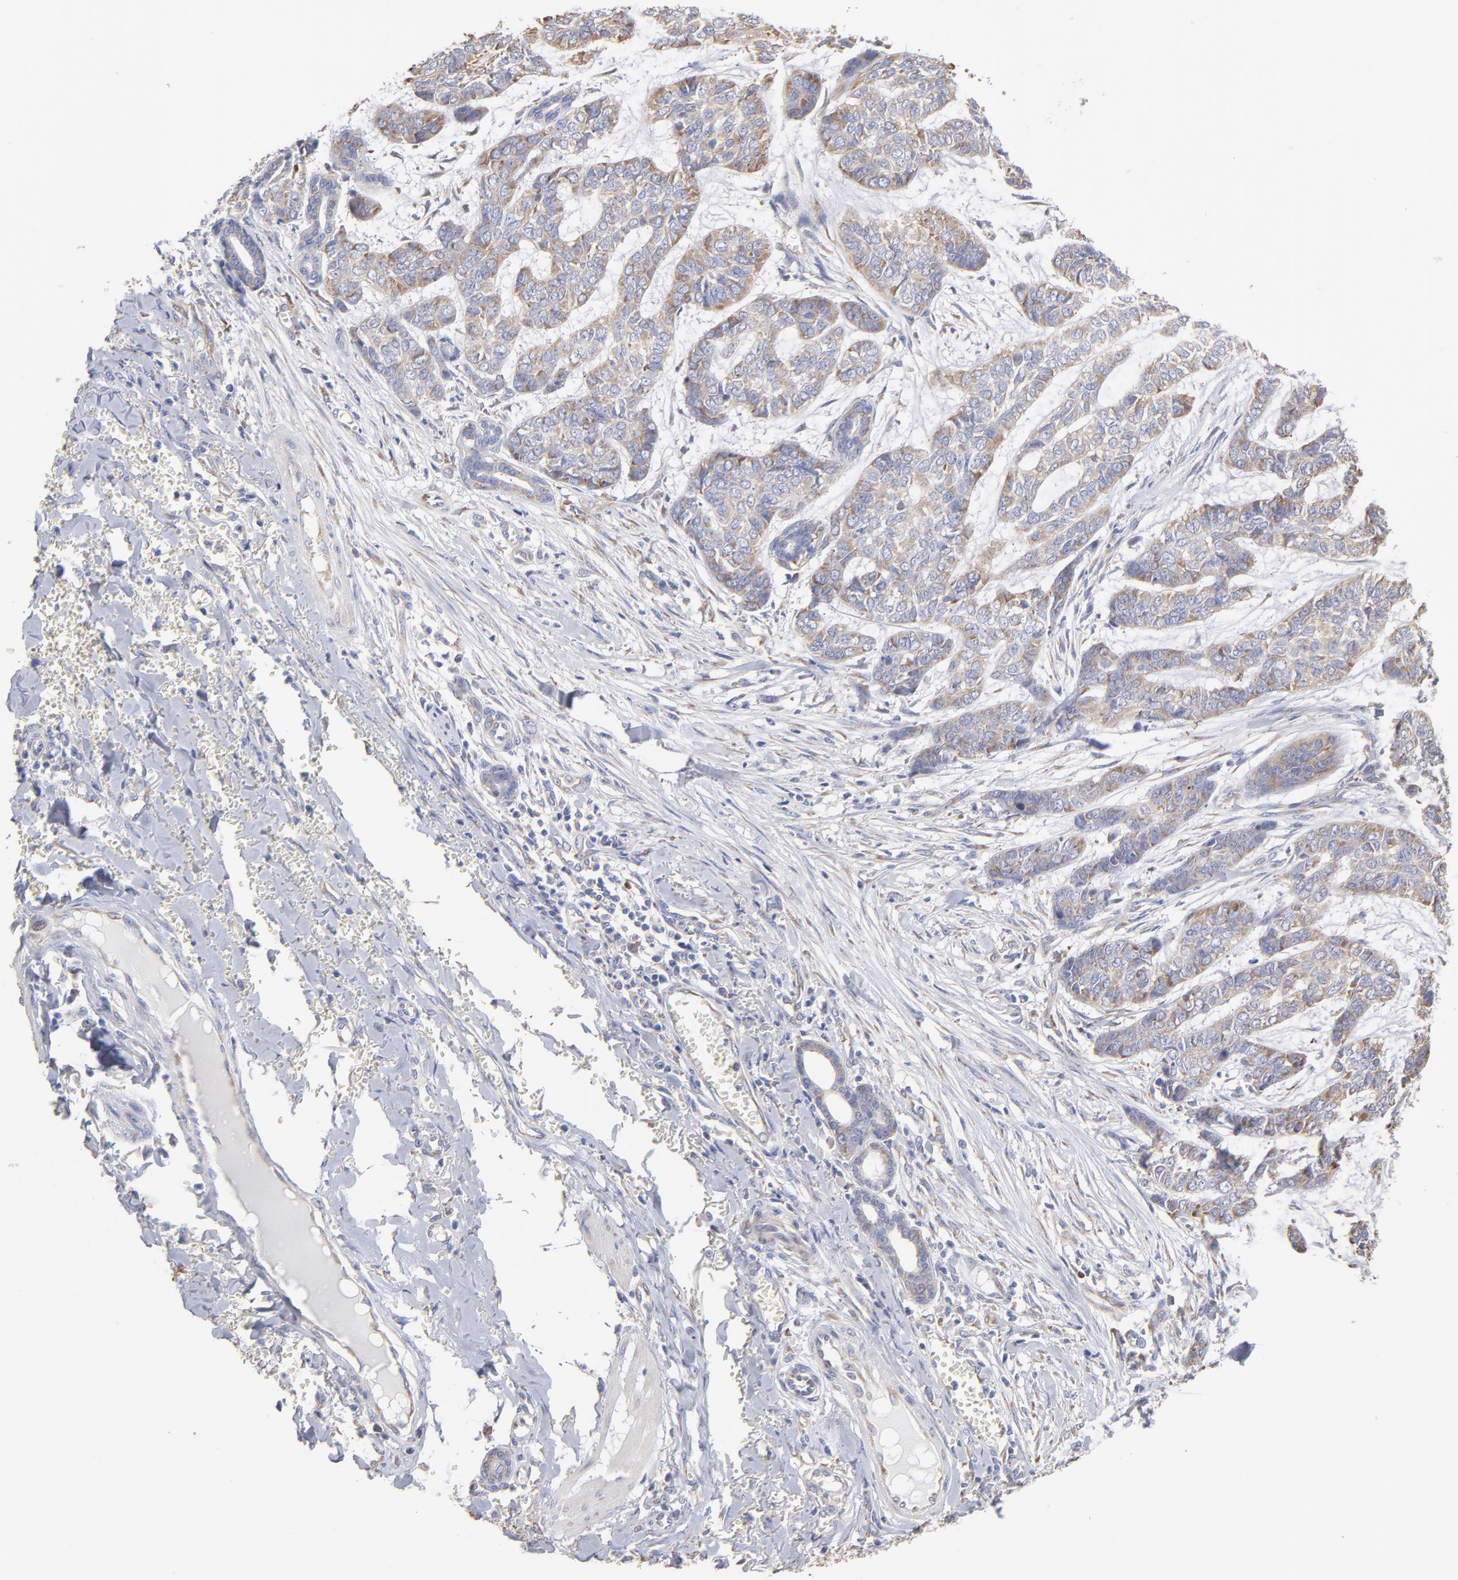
{"staining": {"intensity": "weak", "quantity": ">75%", "location": "cytoplasmic/membranous"}, "tissue": "skin cancer", "cell_type": "Tumor cells", "image_type": "cancer", "snomed": [{"axis": "morphology", "description": "Basal cell carcinoma"}, {"axis": "topography", "description": "Skin"}], "caption": "Approximately >75% of tumor cells in human skin cancer demonstrate weak cytoplasmic/membranous protein expression as visualized by brown immunohistochemical staining.", "gene": "RPL3", "patient": {"sex": "female", "age": 64}}